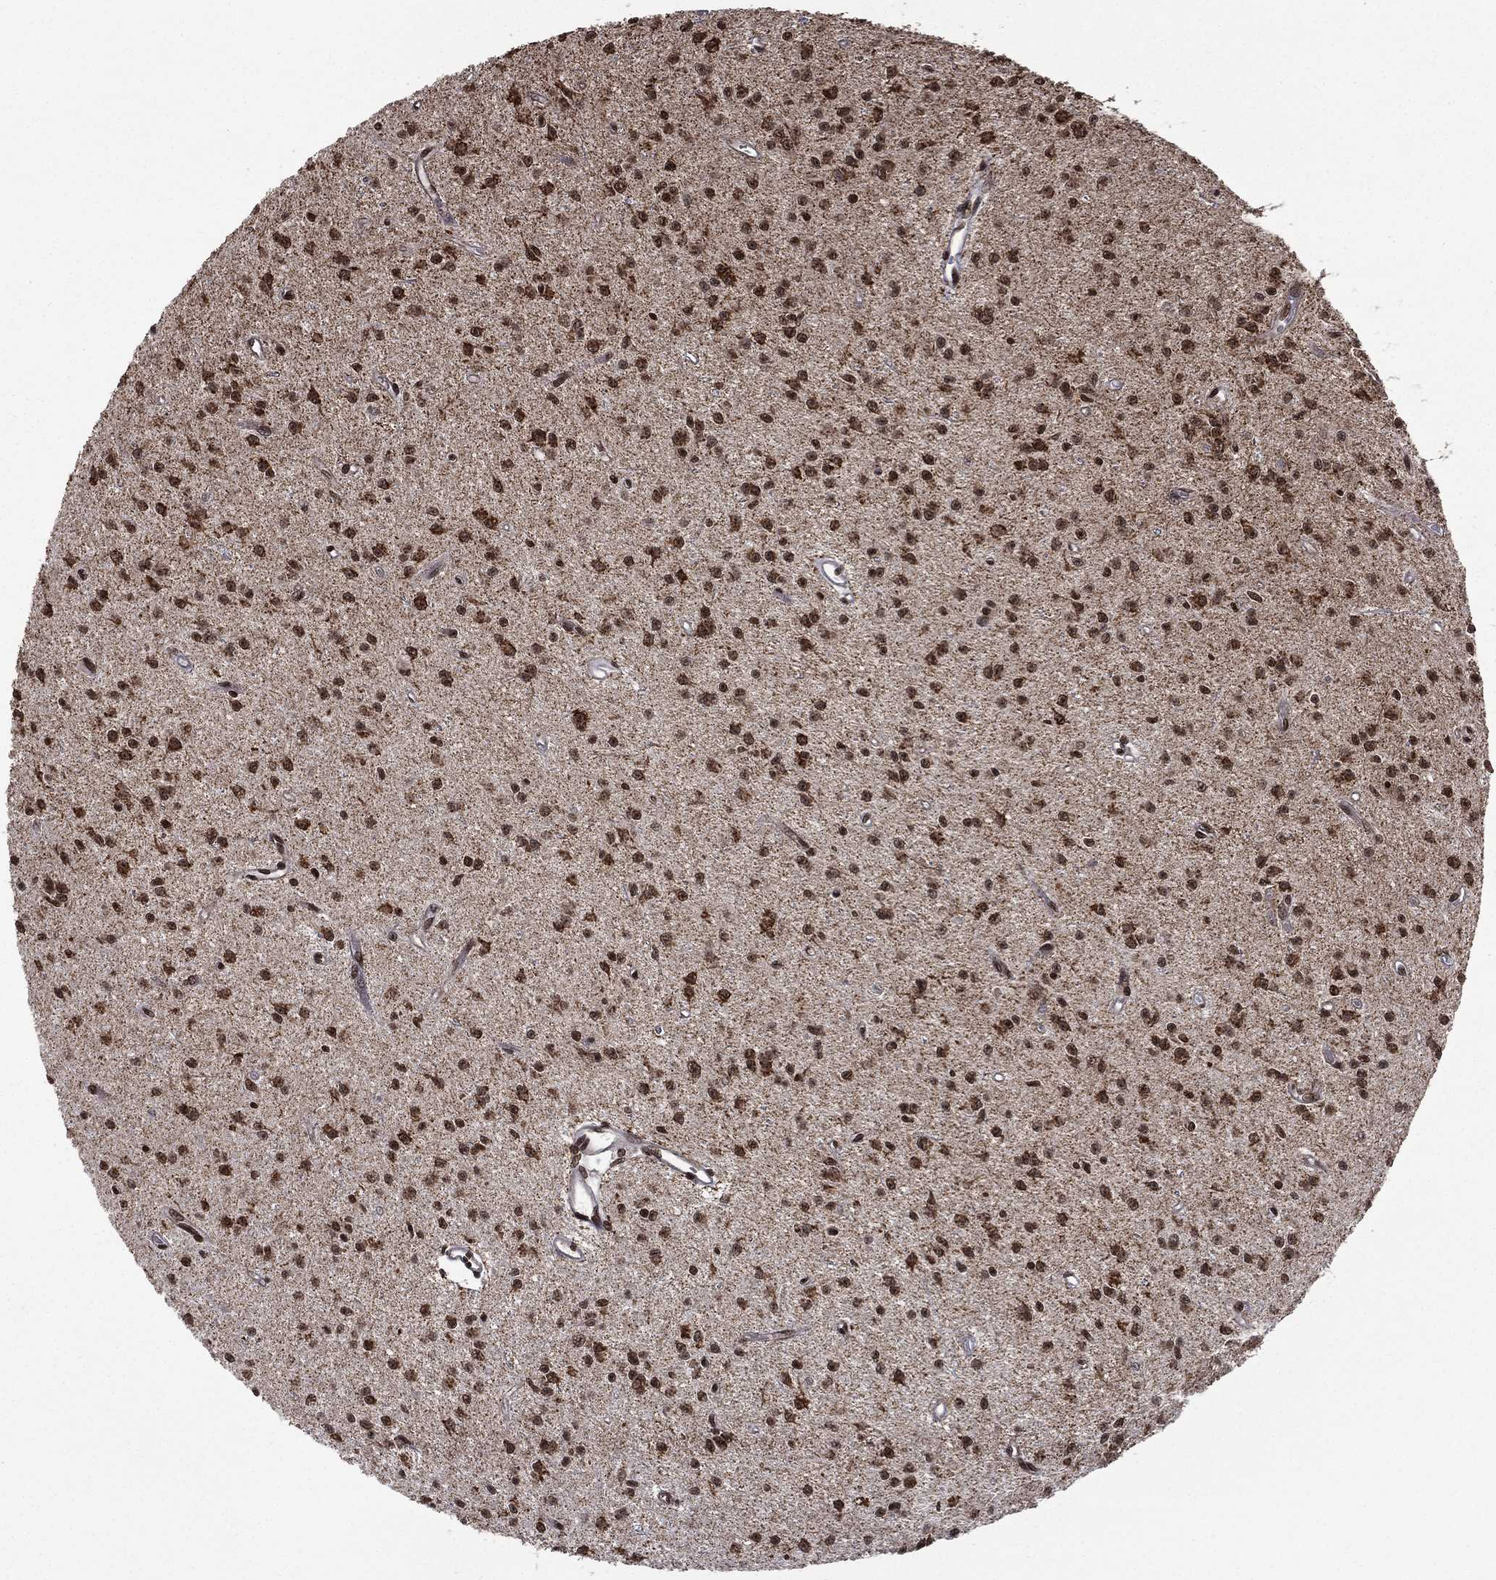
{"staining": {"intensity": "strong", "quantity": ">75%", "location": "nuclear"}, "tissue": "glioma", "cell_type": "Tumor cells", "image_type": "cancer", "snomed": [{"axis": "morphology", "description": "Glioma, malignant, Low grade"}, {"axis": "topography", "description": "Brain"}], "caption": "Immunohistochemical staining of human malignant glioma (low-grade) demonstrates strong nuclear protein expression in about >75% of tumor cells.", "gene": "C5orf24", "patient": {"sex": "female", "age": 45}}